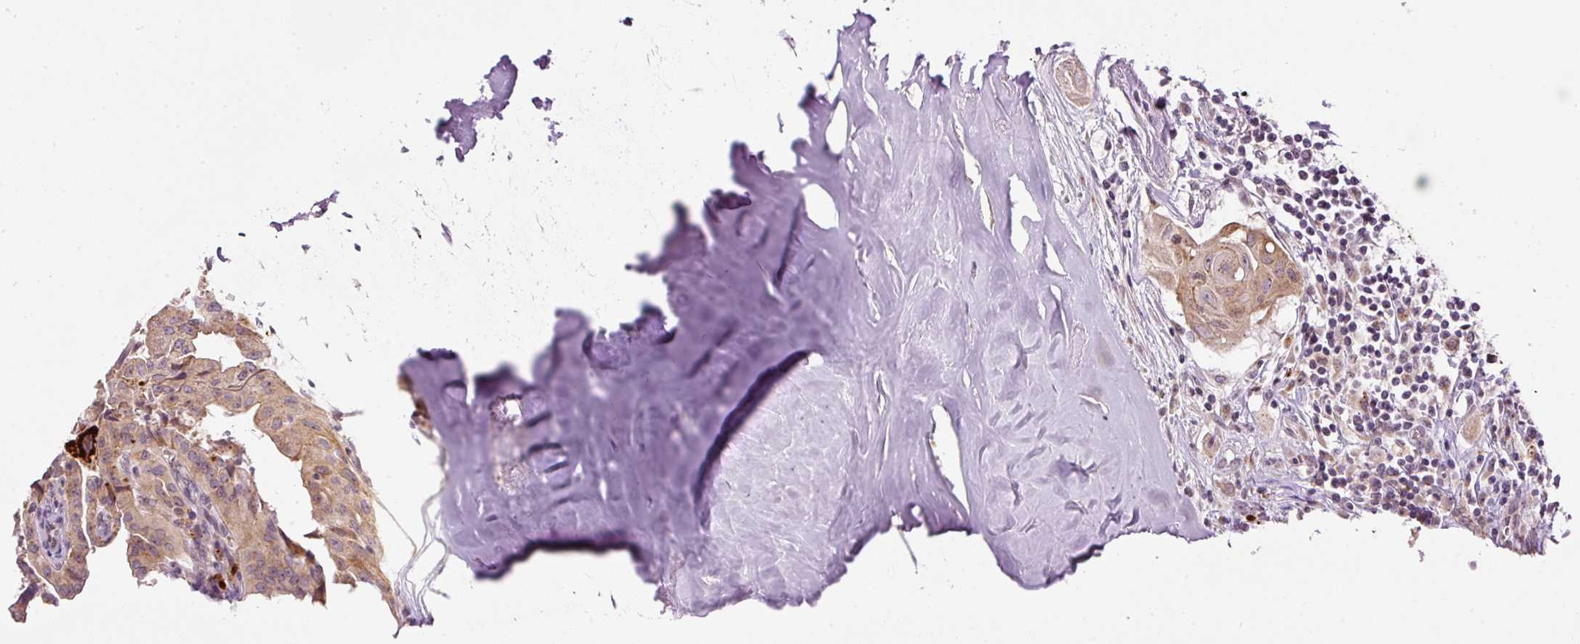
{"staining": {"intensity": "weak", "quantity": ">75%", "location": "cytoplasmic/membranous"}, "tissue": "thyroid cancer", "cell_type": "Tumor cells", "image_type": "cancer", "snomed": [{"axis": "morphology", "description": "Papillary adenocarcinoma, NOS"}, {"axis": "topography", "description": "Thyroid gland"}], "caption": "Thyroid papillary adenocarcinoma stained with a protein marker reveals weak staining in tumor cells.", "gene": "ZNF639", "patient": {"sex": "female", "age": 59}}